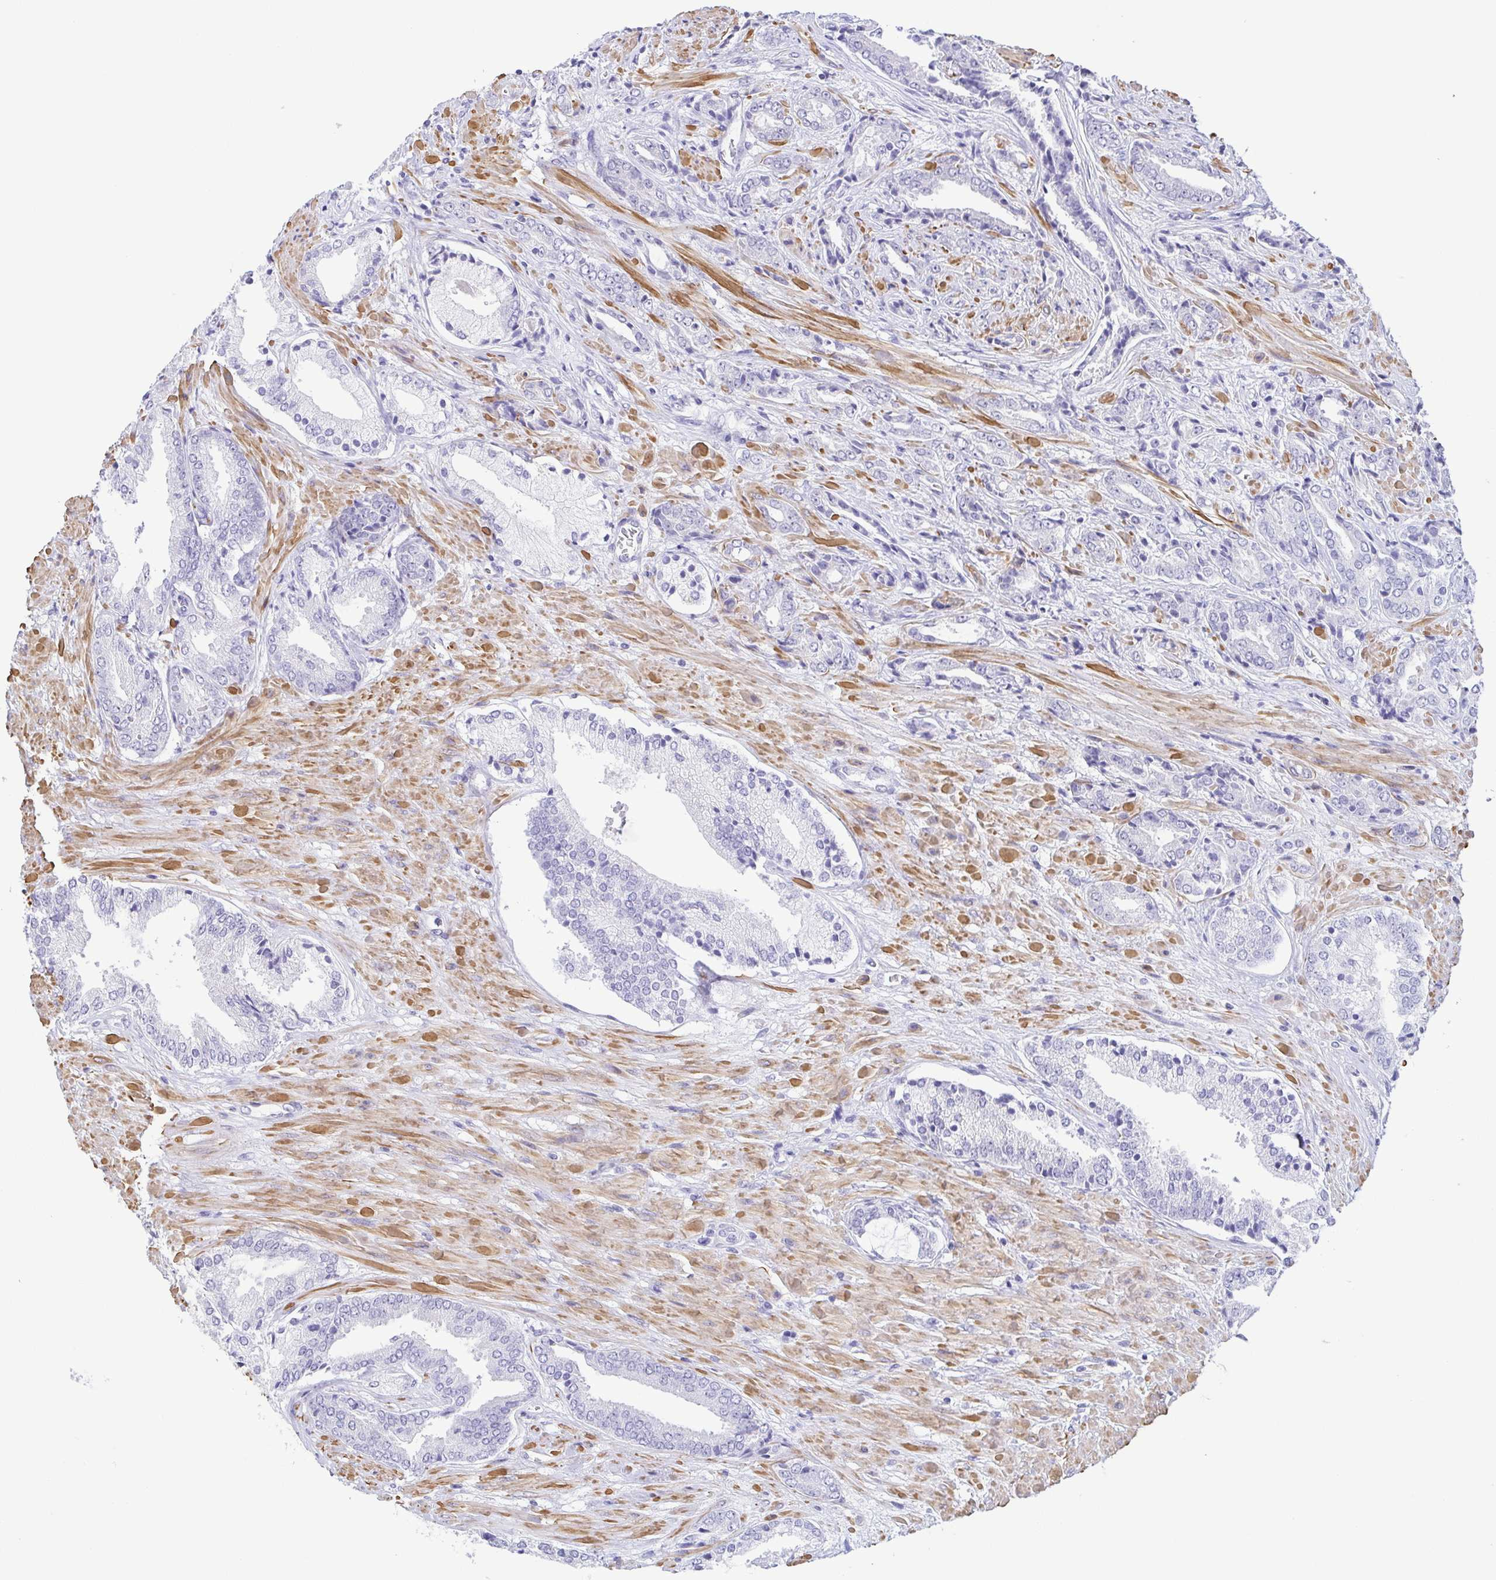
{"staining": {"intensity": "negative", "quantity": "none", "location": "none"}, "tissue": "prostate cancer", "cell_type": "Tumor cells", "image_type": "cancer", "snomed": [{"axis": "morphology", "description": "Adenocarcinoma, High grade"}, {"axis": "topography", "description": "Prostate"}], "caption": "The immunohistochemistry (IHC) micrograph has no significant staining in tumor cells of prostate cancer (adenocarcinoma (high-grade)) tissue.", "gene": "MYL7", "patient": {"sex": "male", "age": 56}}